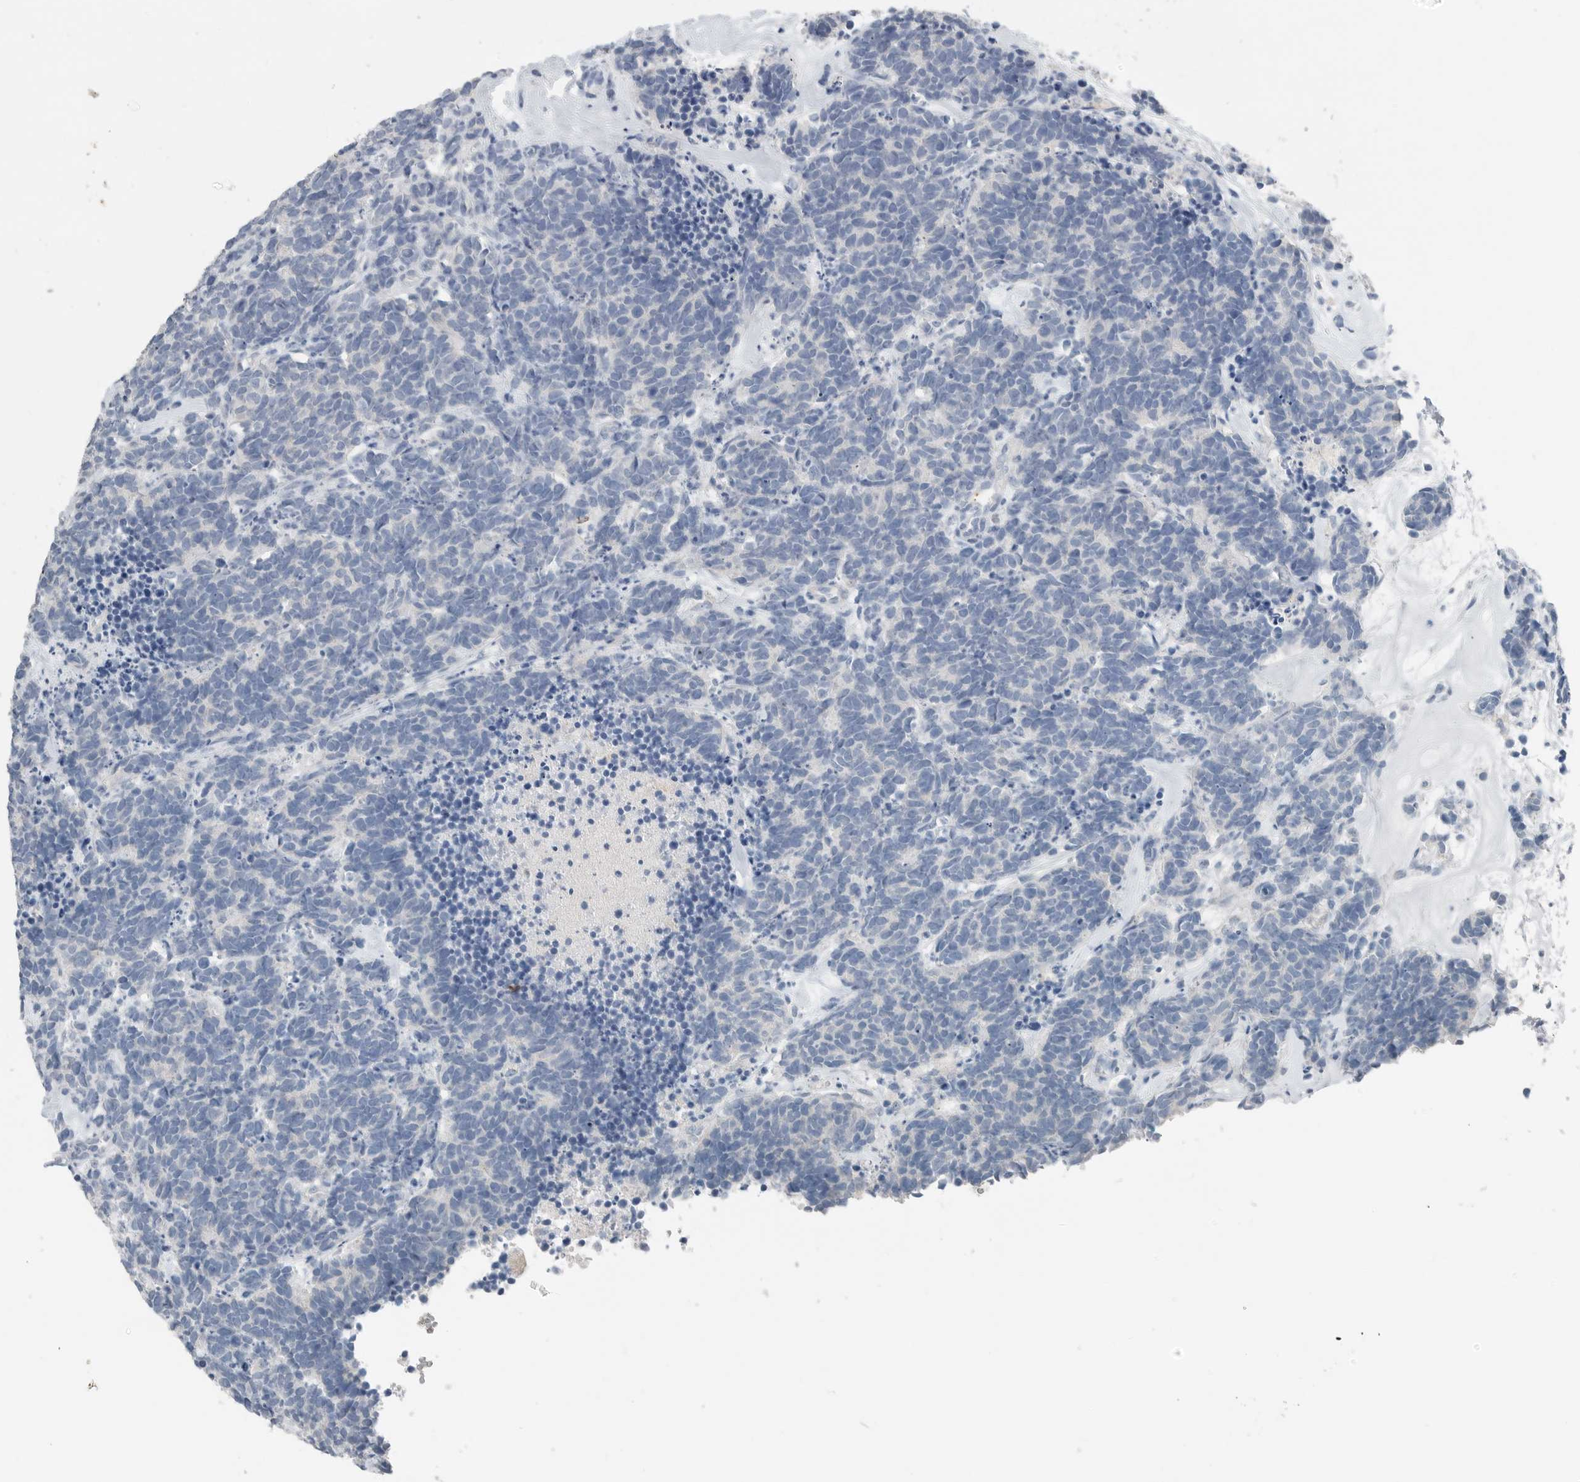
{"staining": {"intensity": "negative", "quantity": "none", "location": "none"}, "tissue": "carcinoid", "cell_type": "Tumor cells", "image_type": "cancer", "snomed": [{"axis": "morphology", "description": "Carcinoma, NOS"}, {"axis": "morphology", "description": "Carcinoid, malignant, NOS"}, {"axis": "topography", "description": "Urinary bladder"}], "caption": "This micrograph is of malignant carcinoid stained with immunohistochemistry to label a protein in brown with the nuclei are counter-stained blue. There is no staining in tumor cells.", "gene": "SERPINB7", "patient": {"sex": "male", "age": 57}}